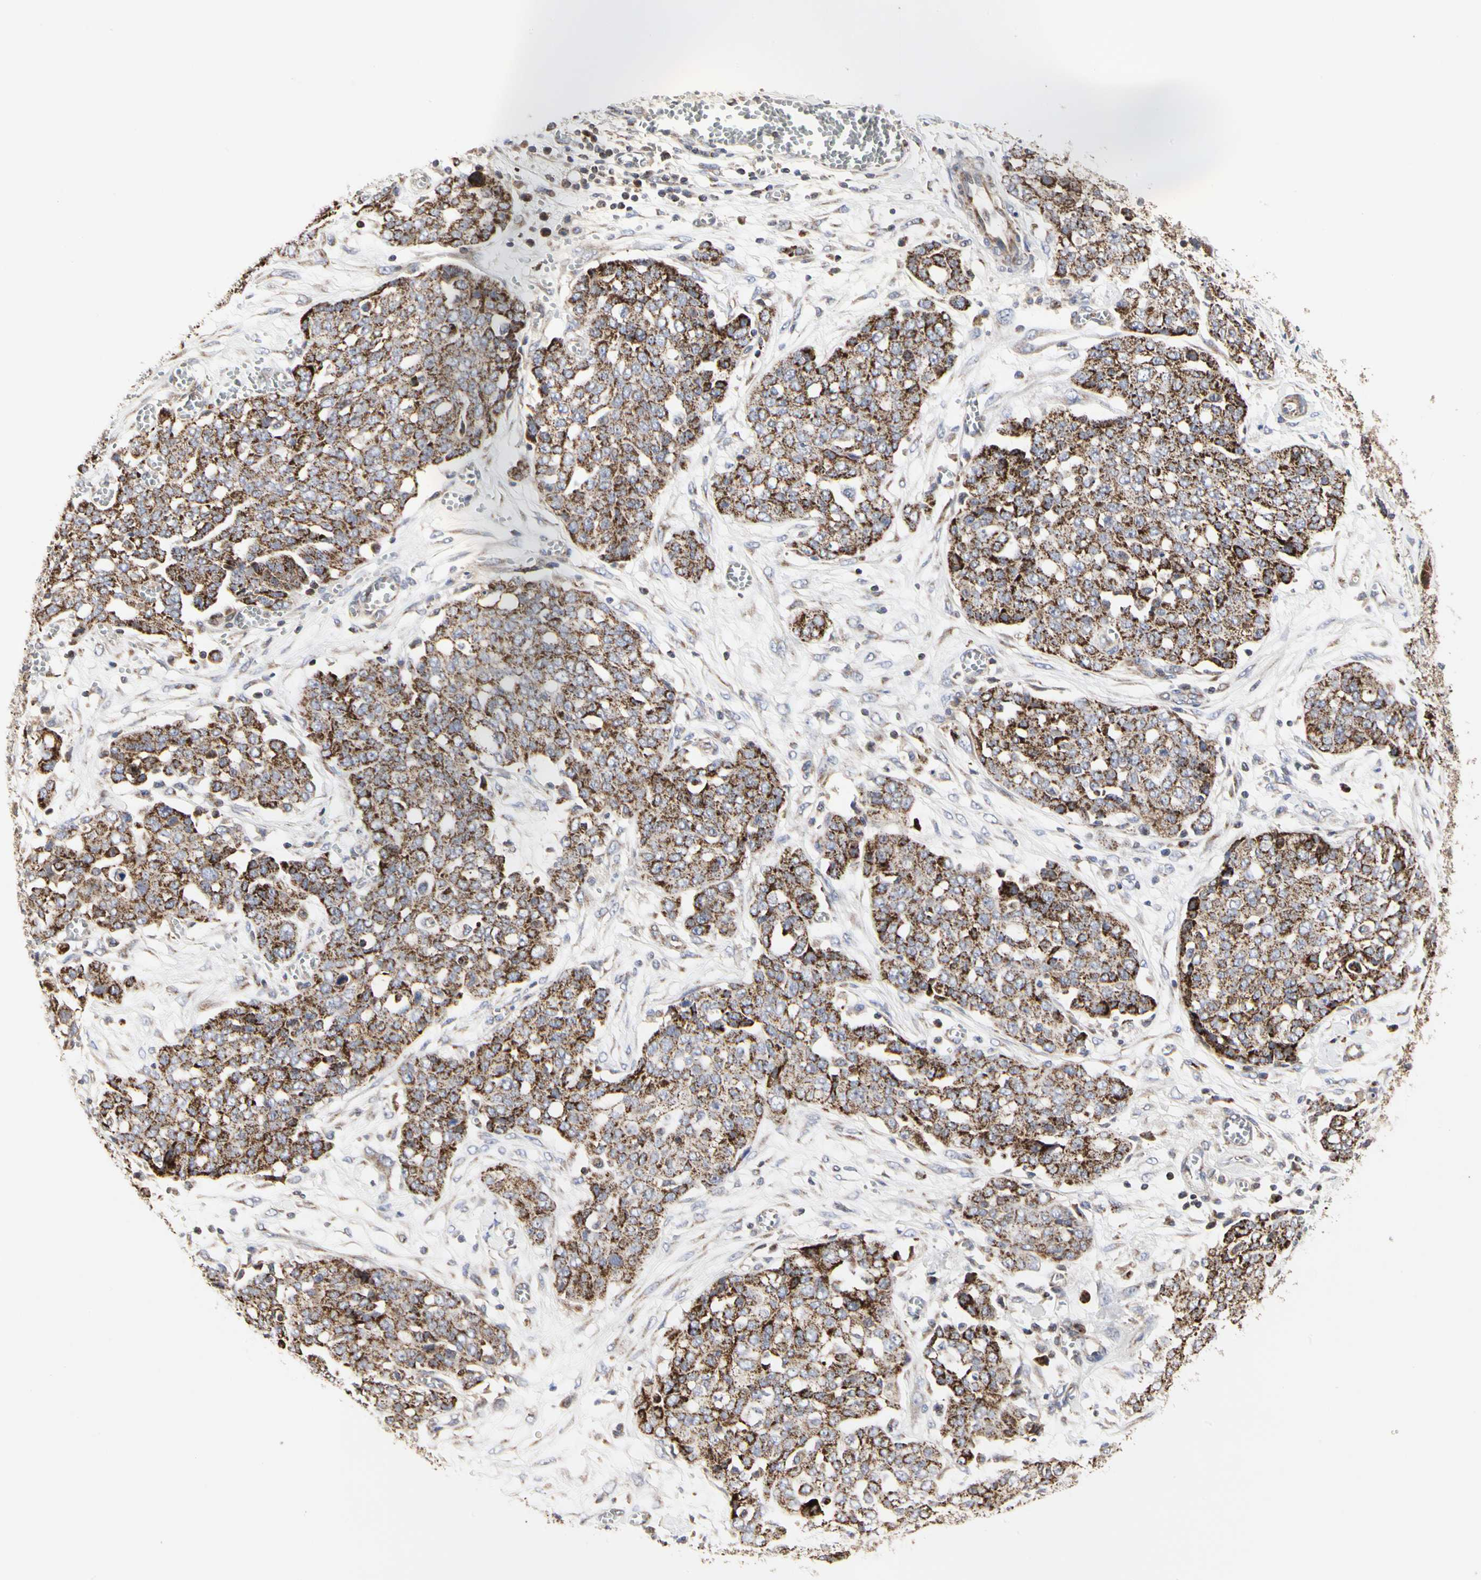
{"staining": {"intensity": "moderate", "quantity": ">75%", "location": "cytoplasmic/membranous"}, "tissue": "ovarian cancer", "cell_type": "Tumor cells", "image_type": "cancer", "snomed": [{"axis": "morphology", "description": "Cystadenocarcinoma, serous, NOS"}, {"axis": "topography", "description": "Soft tissue"}, {"axis": "topography", "description": "Ovary"}], "caption": "High-magnification brightfield microscopy of ovarian cancer stained with DAB (3,3'-diaminobenzidine) (brown) and counterstained with hematoxylin (blue). tumor cells exhibit moderate cytoplasmic/membranous positivity is appreciated in approximately>75% of cells.", "gene": "TSKU", "patient": {"sex": "female", "age": 57}}